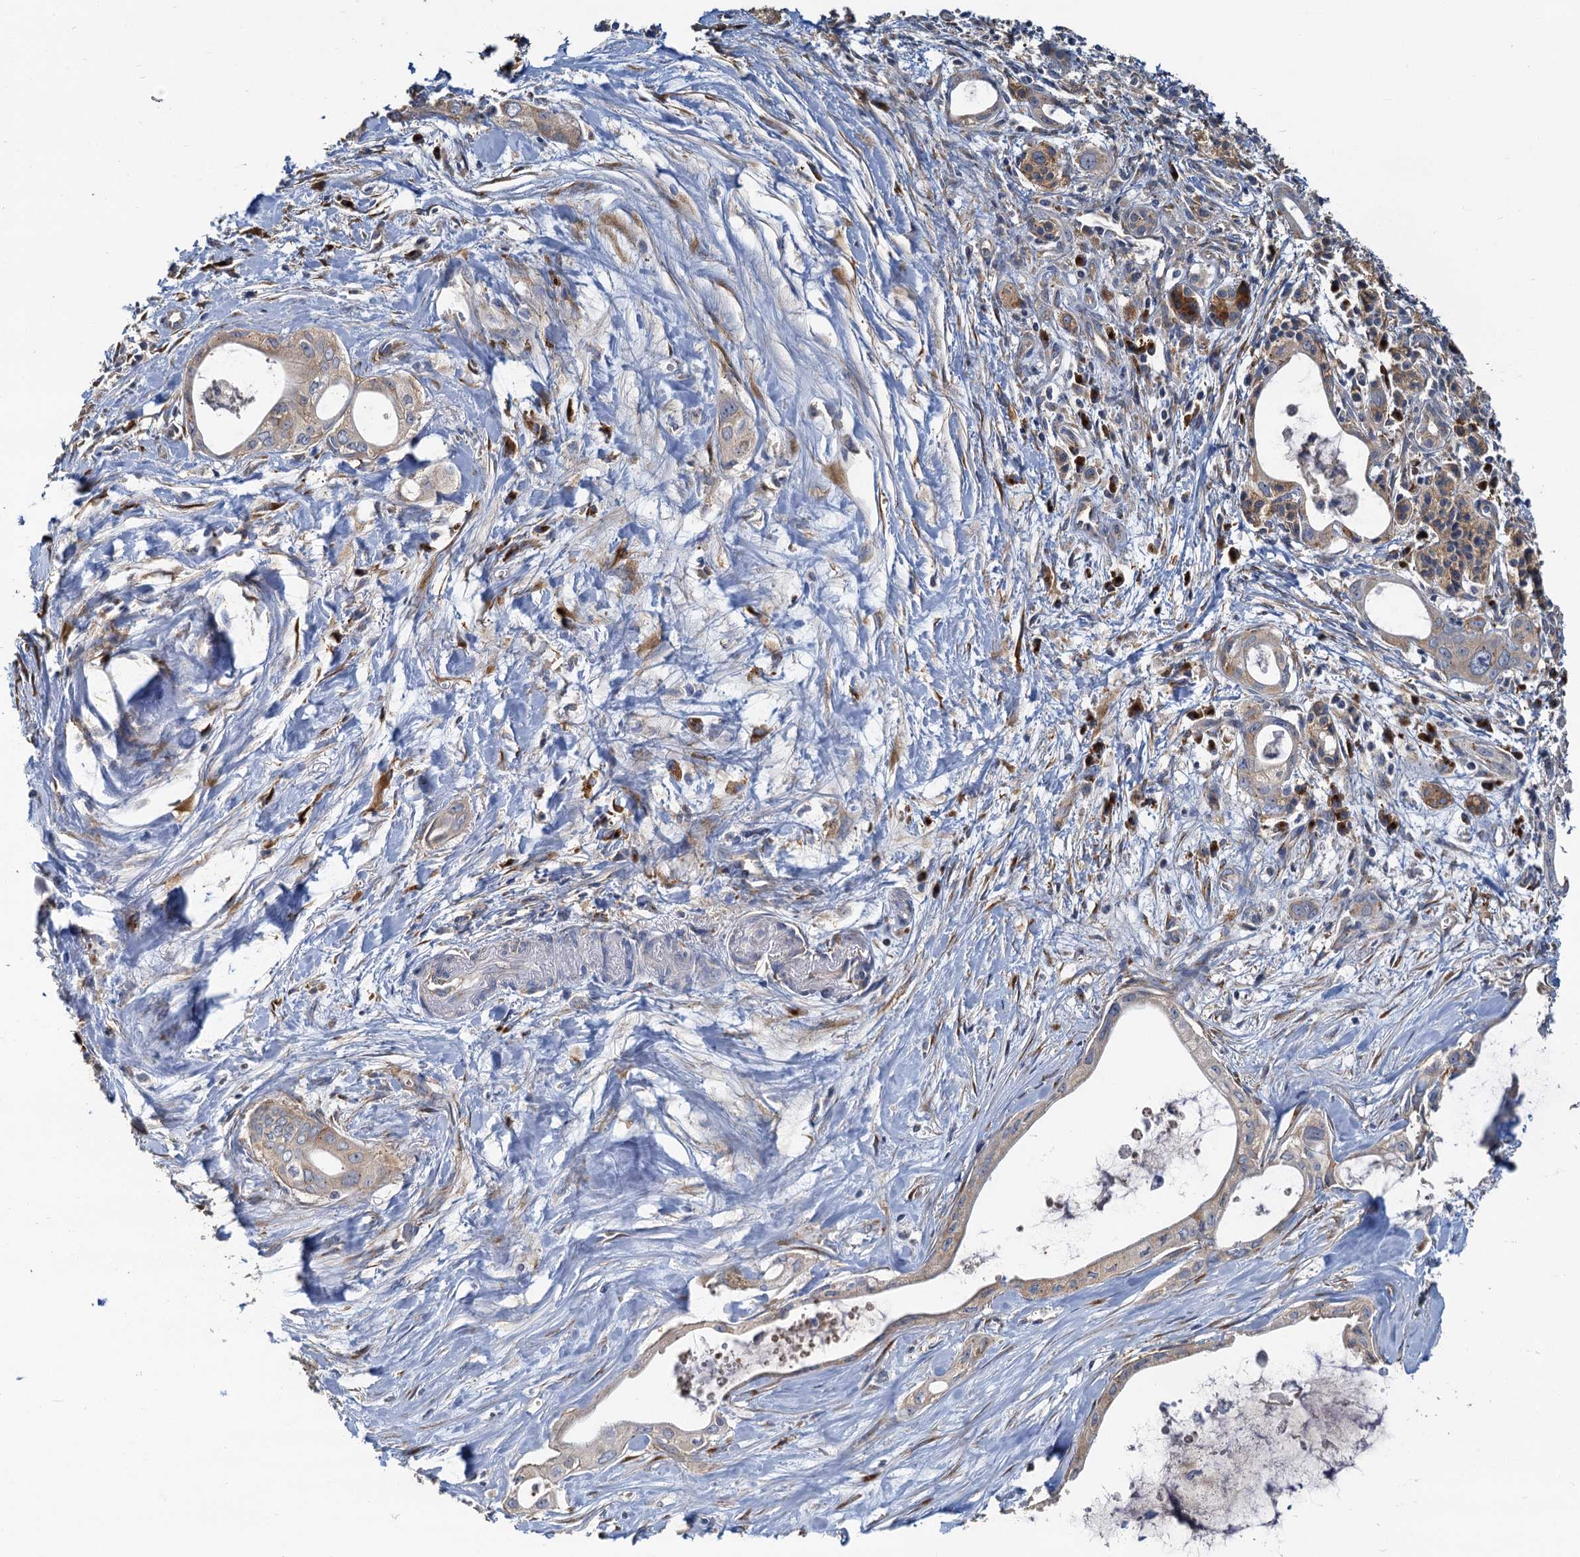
{"staining": {"intensity": "weak", "quantity": ">75%", "location": "cytoplasmic/membranous"}, "tissue": "pancreatic cancer", "cell_type": "Tumor cells", "image_type": "cancer", "snomed": [{"axis": "morphology", "description": "Adenocarcinoma, NOS"}, {"axis": "topography", "description": "Pancreas"}], "caption": "There is low levels of weak cytoplasmic/membranous positivity in tumor cells of pancreatic adenocarcinoma, as demonstrated by immunohistochemical staining (brown color).", "gene": "NKAPD1", "patient": {"sex": "male", "age": 72}}